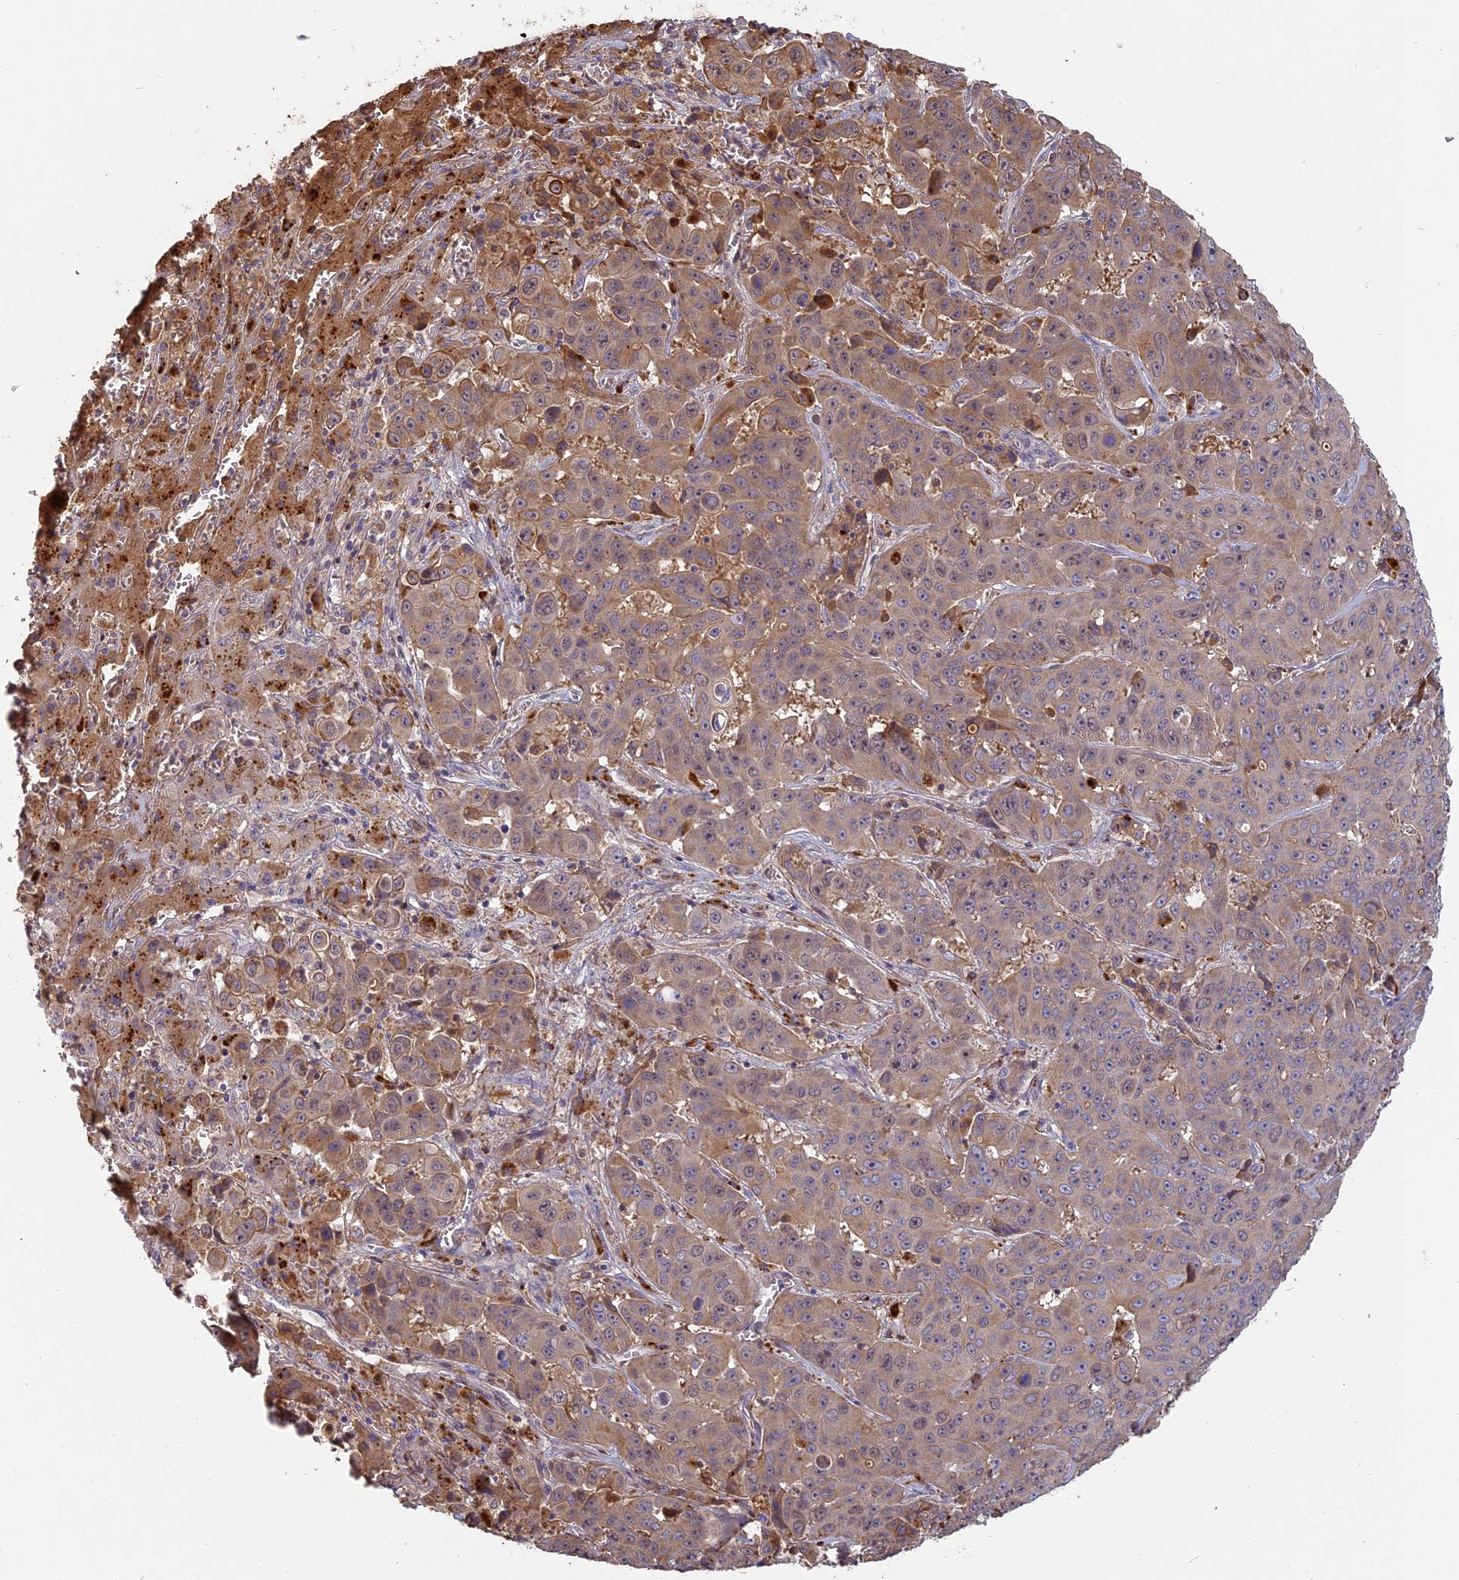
{"staining": {"intensity": "moderate", "quantity": ">75%", "location": "cytoplasmic/membranous"}, "tissue": "liver cancer", "cell_type": "Tumor cells", "image_type": "cancer", "snomed": [{"axis": "morphology", "description": "Cholangiocarcinoma"}, {"axis": "topography", "description": "Liver"}], "caption": "Liver cancer stained for a protein exhibits moderate cytoplasmic/membranous positivity in tumor cells.", "gene": "ERMAP", "patient": {"sex": "female", "age": 52}}